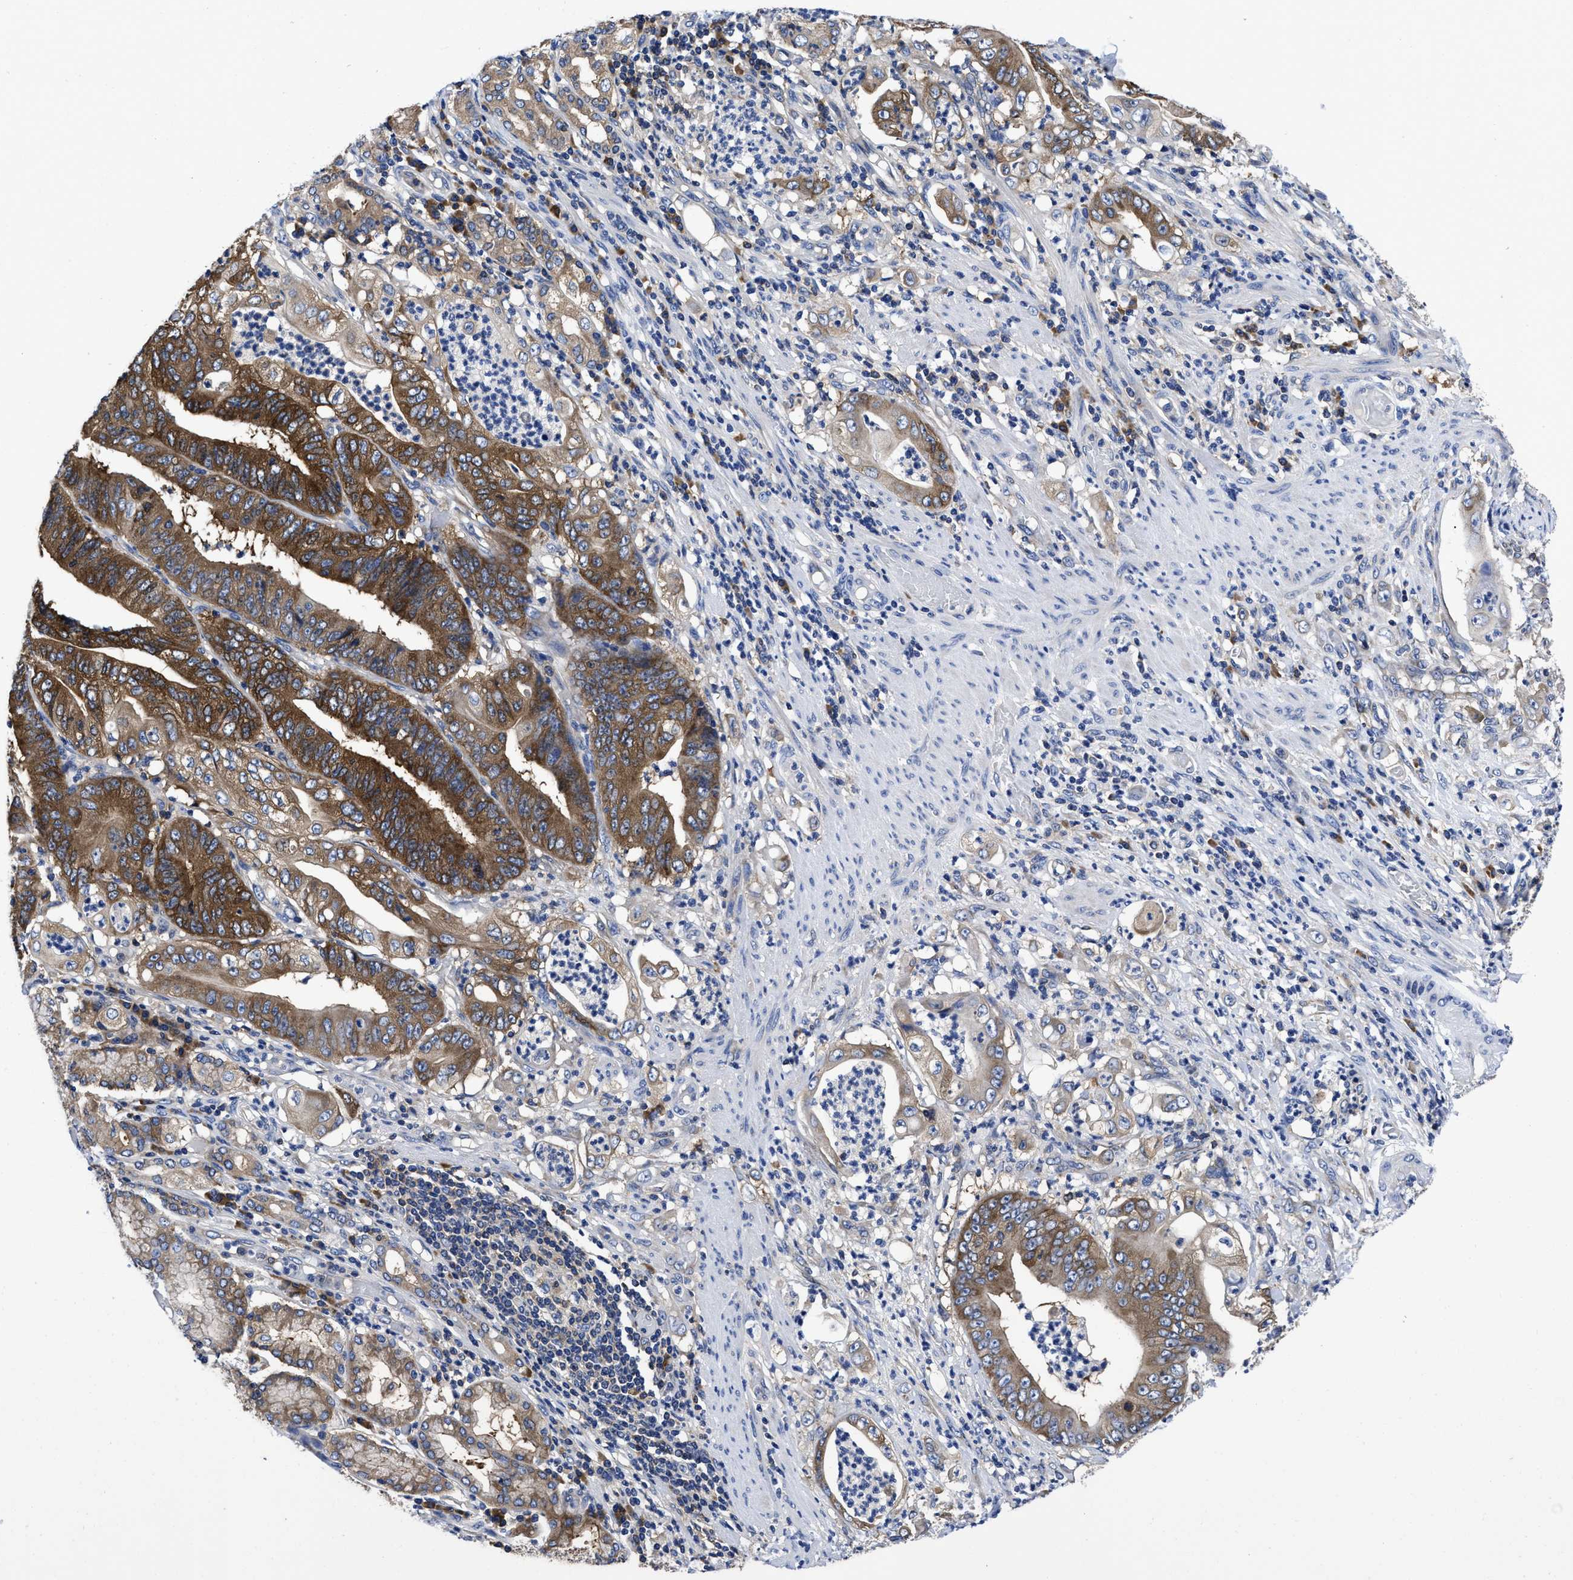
{"staining": {"intensity": "strong", "quantity": "25%-75%", "location": "cytoplasmic/membranous"}, "tissue": "stomach cancer", "cell_type": "Tumor cells", "image_type": "cancer", "snomed": [{"axis": "morphology", "description": "Adenocarcinoma, NOS"}, {"axis": "topography", "description": "Stomach"}], "caption": "Strong cytoplasmic/membranous protein positivity is present in about 25%-75% of tumor cells in stomach cancer (adenocarcinoma).", "gene": "YARS1", "patient": {"sex": "female", "age": 73}}